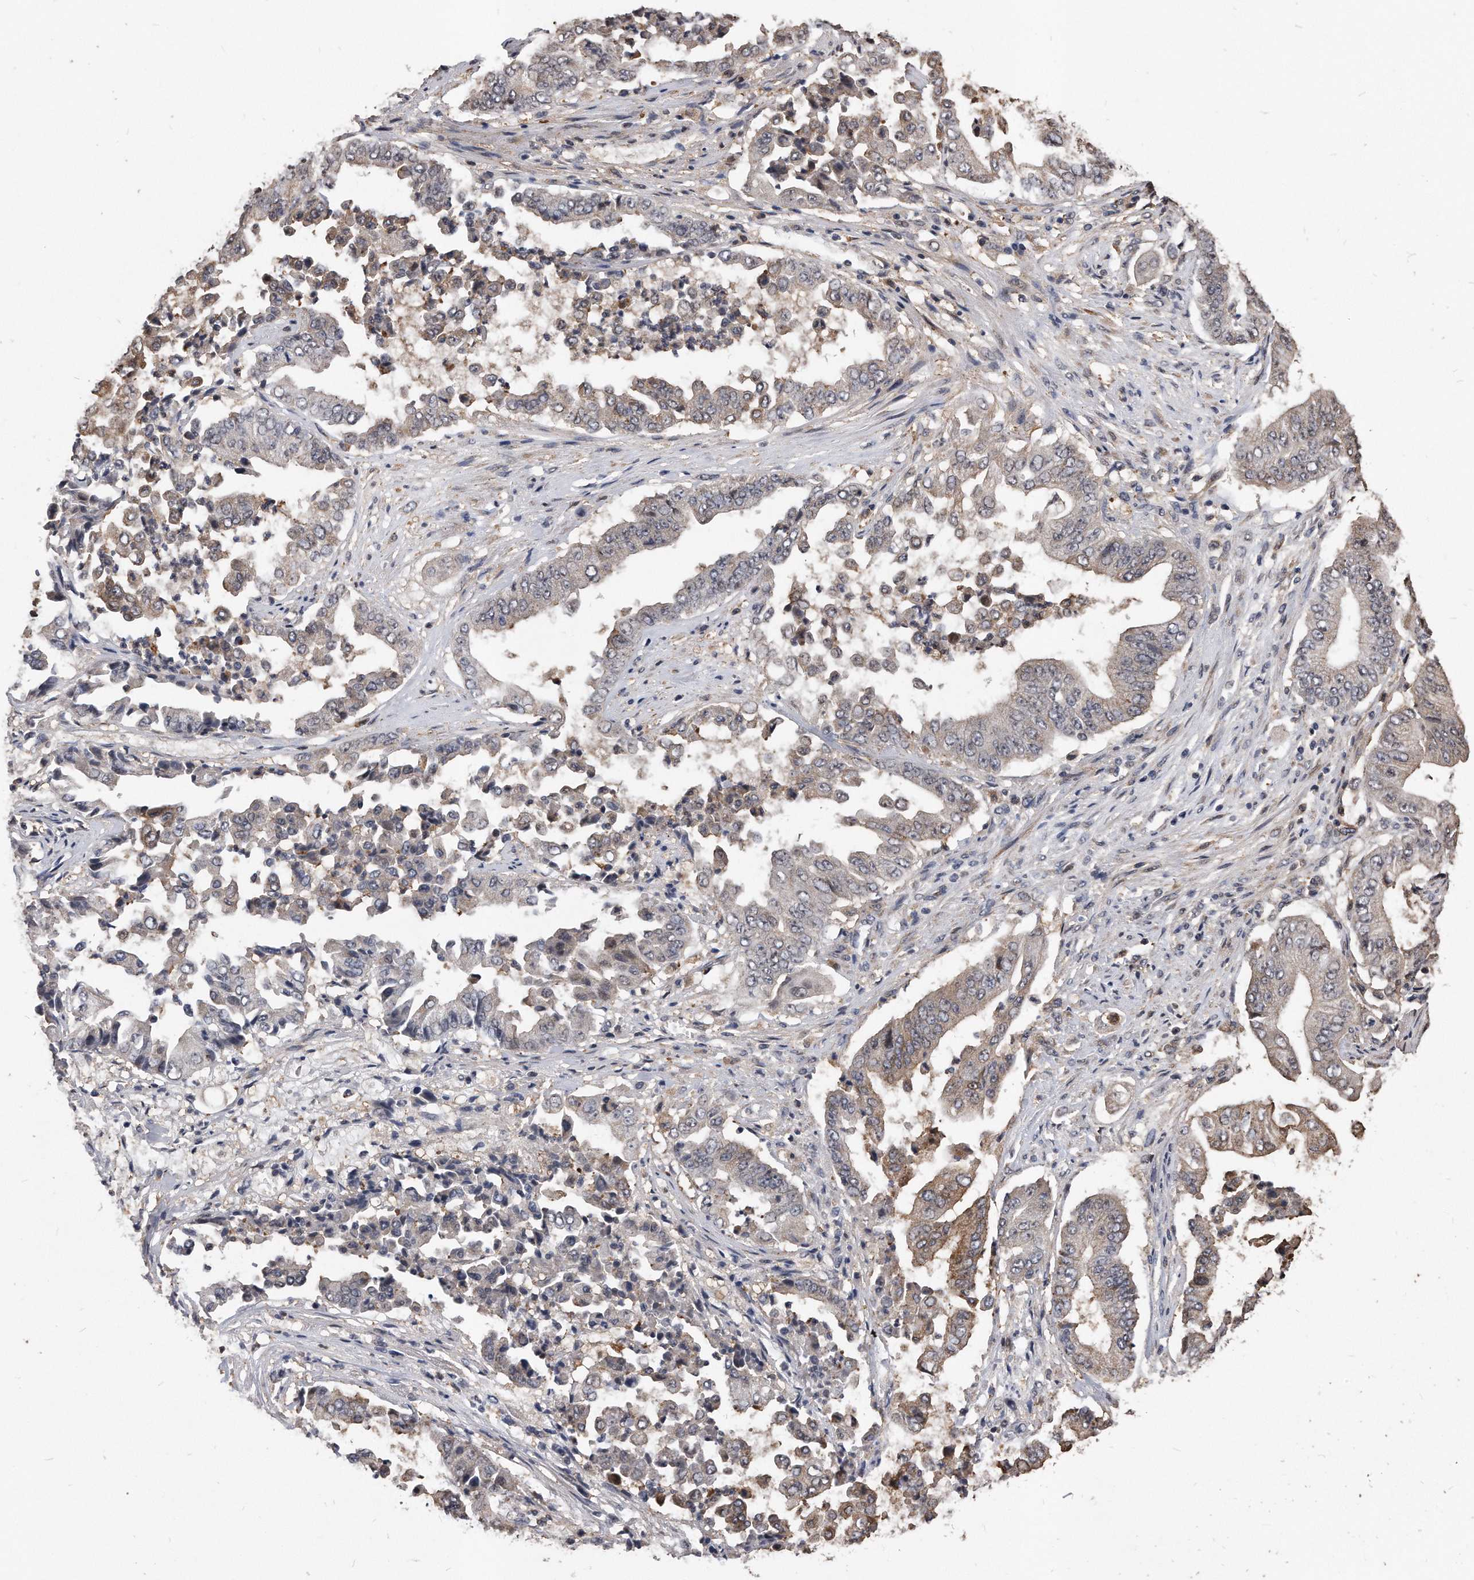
{"staining": {"intensity": "moderate", "quantity": "25%-75%", "location": "cytoplasmic/membranous"}, "tissue": "pancreatic cancer", "cell_type": "Tumor cells", "image_type": "cancer", "snomed": [{"axis": "morphology", "description": "Adenocarcinoma, NOS"}, {"axis": "topography", "description": "Pancreas"}], "caption": "Pancreatic cancer (adenocarcinoma) stained with a brown dye reveals moderate cytoplasmic/membranous positive expression in approximately 25%-75% of tumor cells.", "gene": "IL20RA", "patient": {"sex": "female", "age": 77}}